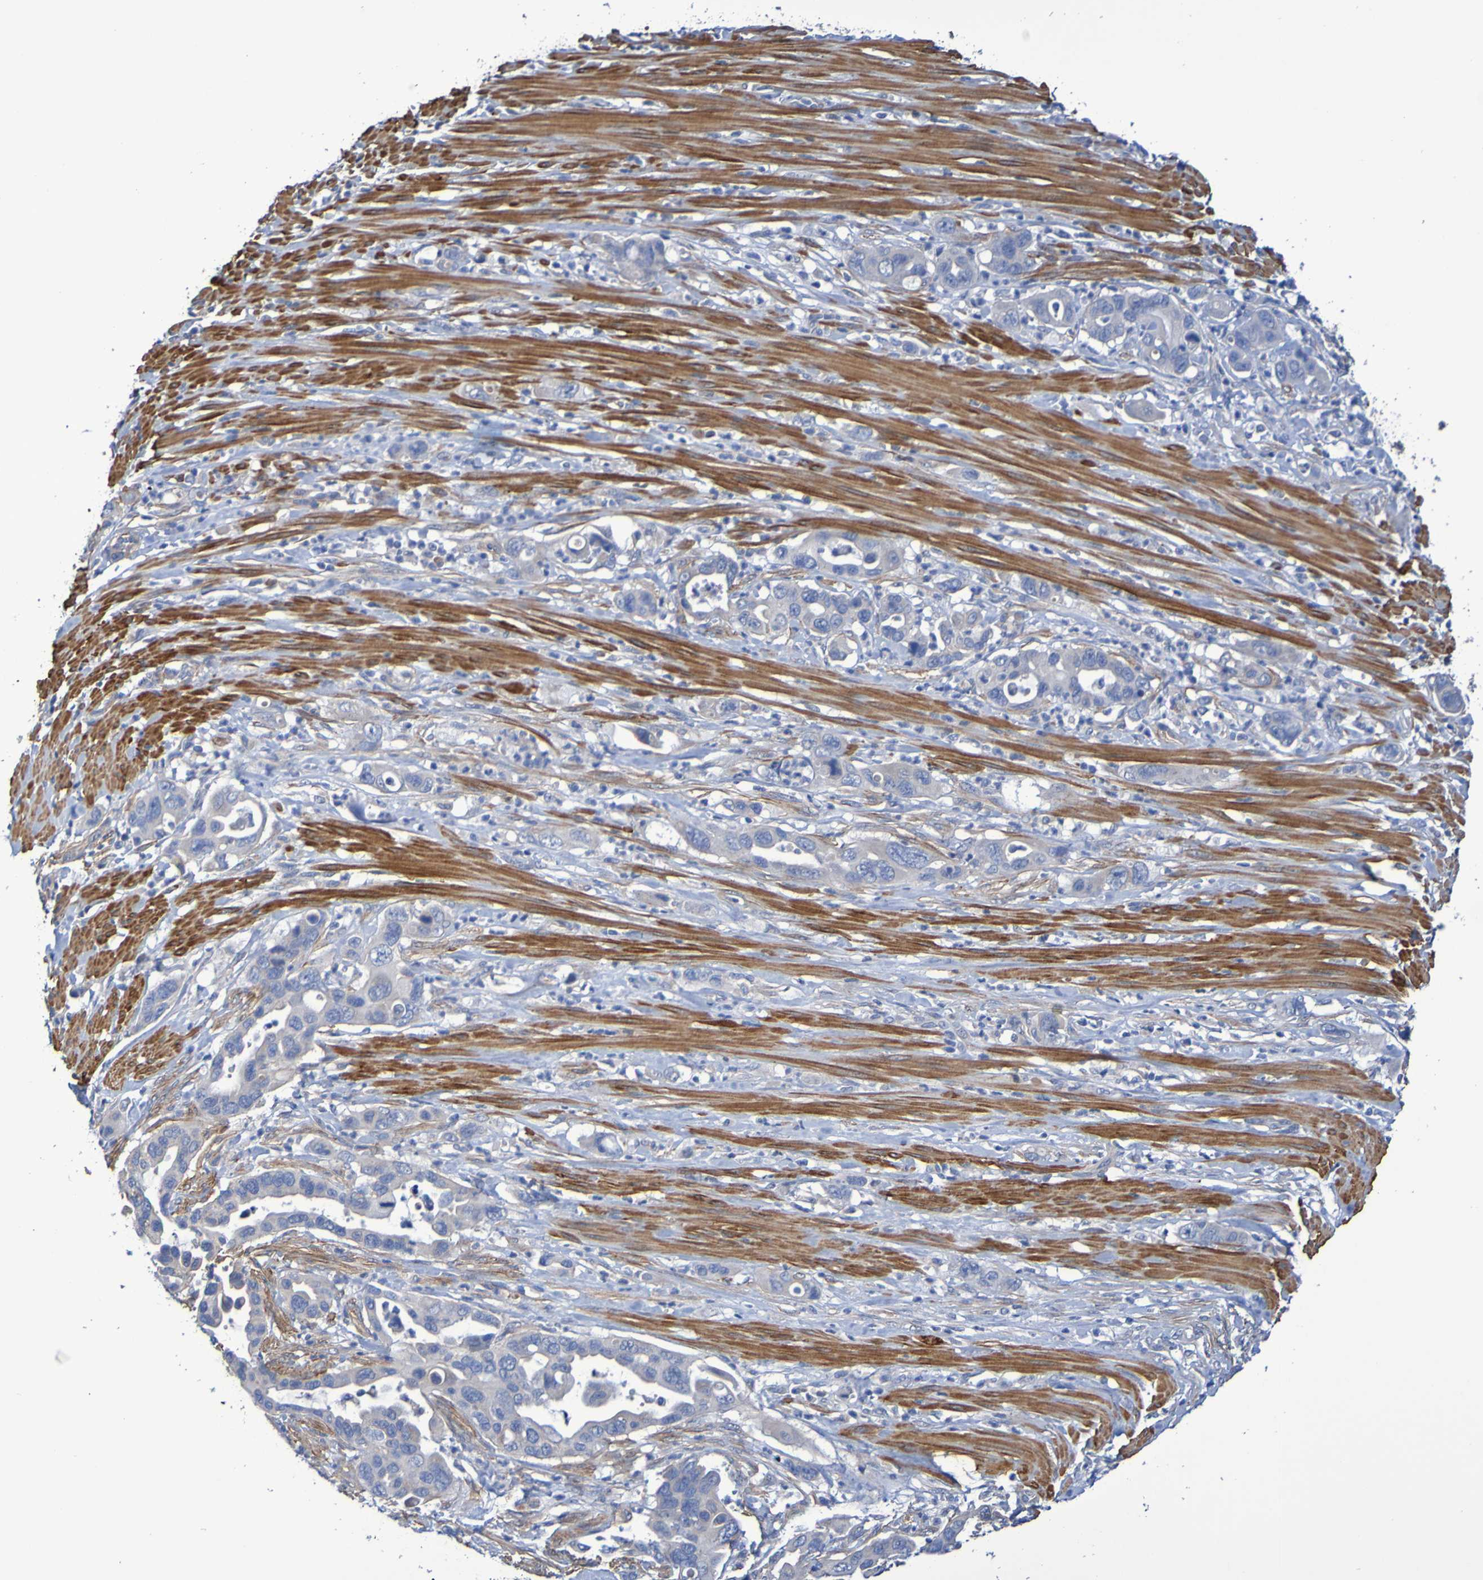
{"staining": {"intensity": "weak", "quantity": ">75%", "location": "cytoplasmic/membranous"}, "tissue": "pancreatic cancer", "cell_type": "Tumor cells", "image_type": "cancer", "snomed": [{"axis": "morphology", "description": "Adenocarcinoma, NOS"}, {"axis": "topography", "description": "Pancreas"}], "caption": "Immunohistochemical staining of human pancreatic cancer (adenocarcinoma) shows weak cytoplasmic/membranous protein expression in about >75% of tumor cells.", "gene": "SRPRB", "patient": {"sex": "female", "age": 71}}